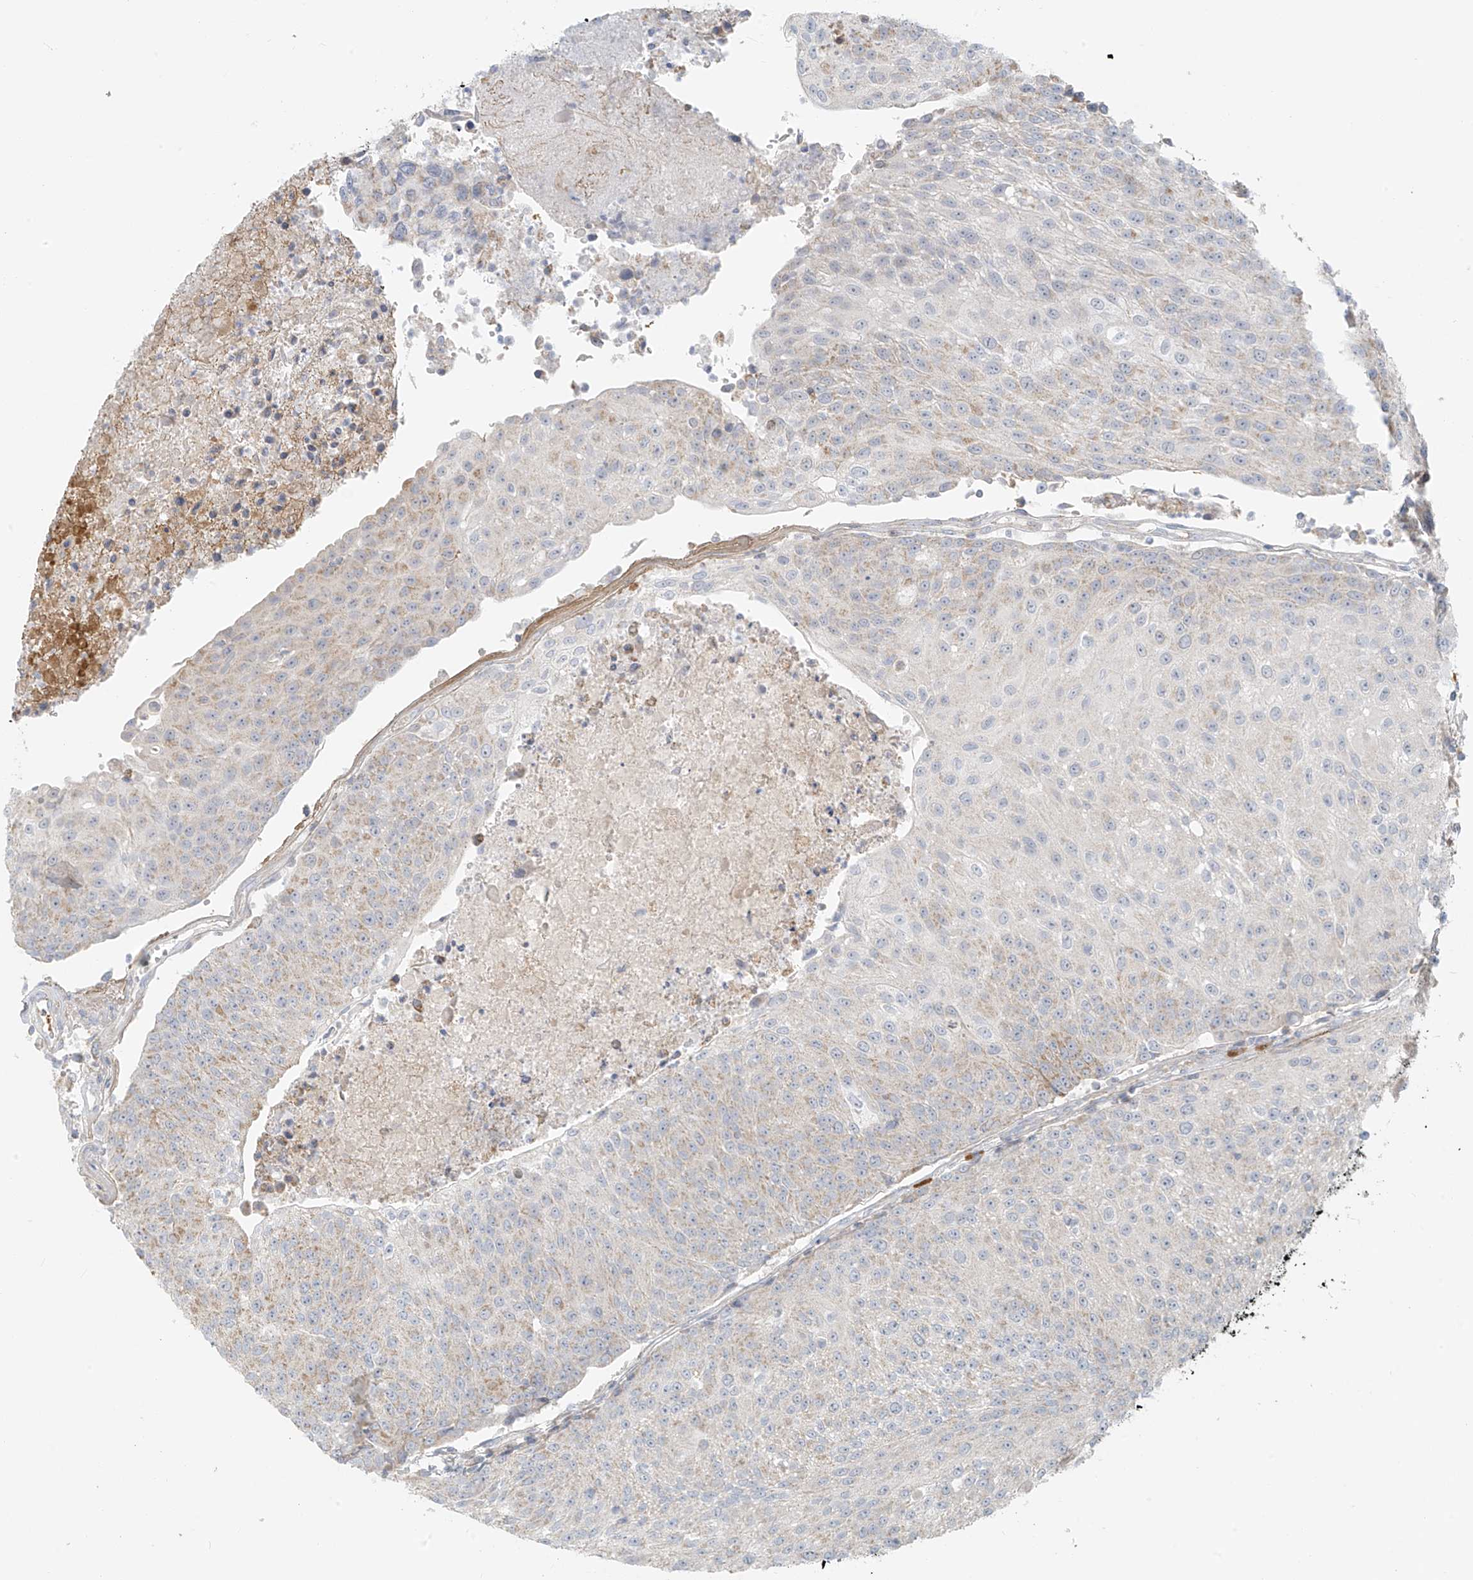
{"staining": {"intensity": "negative", "quantity": "none", "location": "none"}, "tissue": "urothelial cancer", "cell_type": "Tumor cells", "image_type": "cancer", "snomed": [{"axis": "morphology", "description": "Urothelial carcinoma, High grade"}, {"axis": "topography", "description": "Urinary bladder"}], "caption": "An immunohistochemistry (IHC) image of urothelial cancer is shown. There is no staining in tumor cells of urothelial cancer. The staining is performed using DAB brown chromogen with nuclei counter-stained in using hematoxylin.", "gene": "UST", "patient": {"sex": "female", "age": 85}}